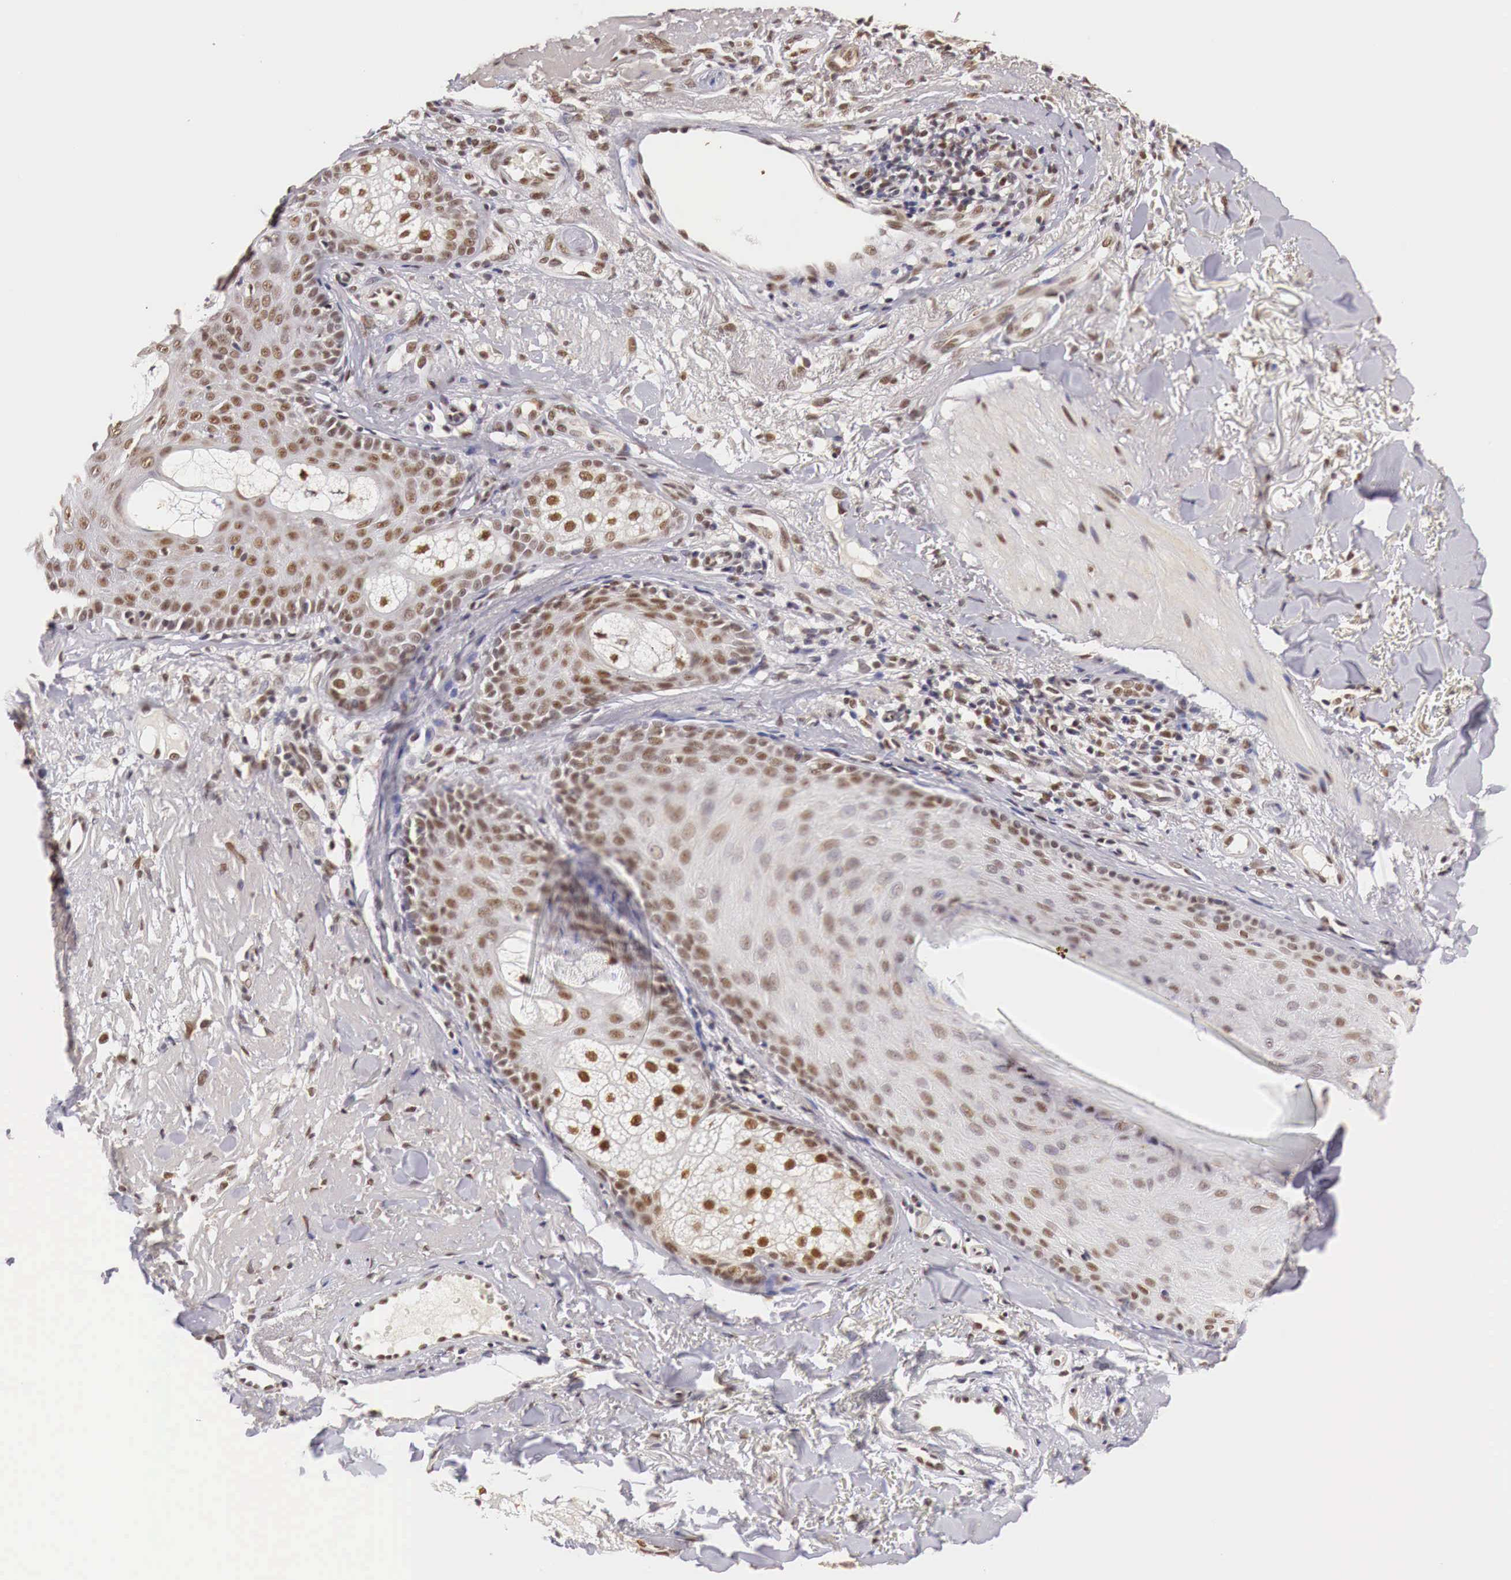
{"staining": {"intensity": "weak", "quantity": ">75%", "location": "cytoplasmic/membranous,nuclear"}, "tissue": "skin cancer", "cell_type": "Tumor cells", "image_type": "cancer", "snomed": [{"axis": "morphology", "description": "Squamous cell carcinoma, NOS"}, {"axis": "topography", "description": "Skin"}], "caption": "A micrograph showing weak cytoplasmic/membranous and nuclear expression in approximately >75% of tumor cells in squamous cell carcinoma (skin), as visualized by brown immunohistochemical staining.", "gene": "GPKOW", "patient": {"sex": "male", "age": 77}}